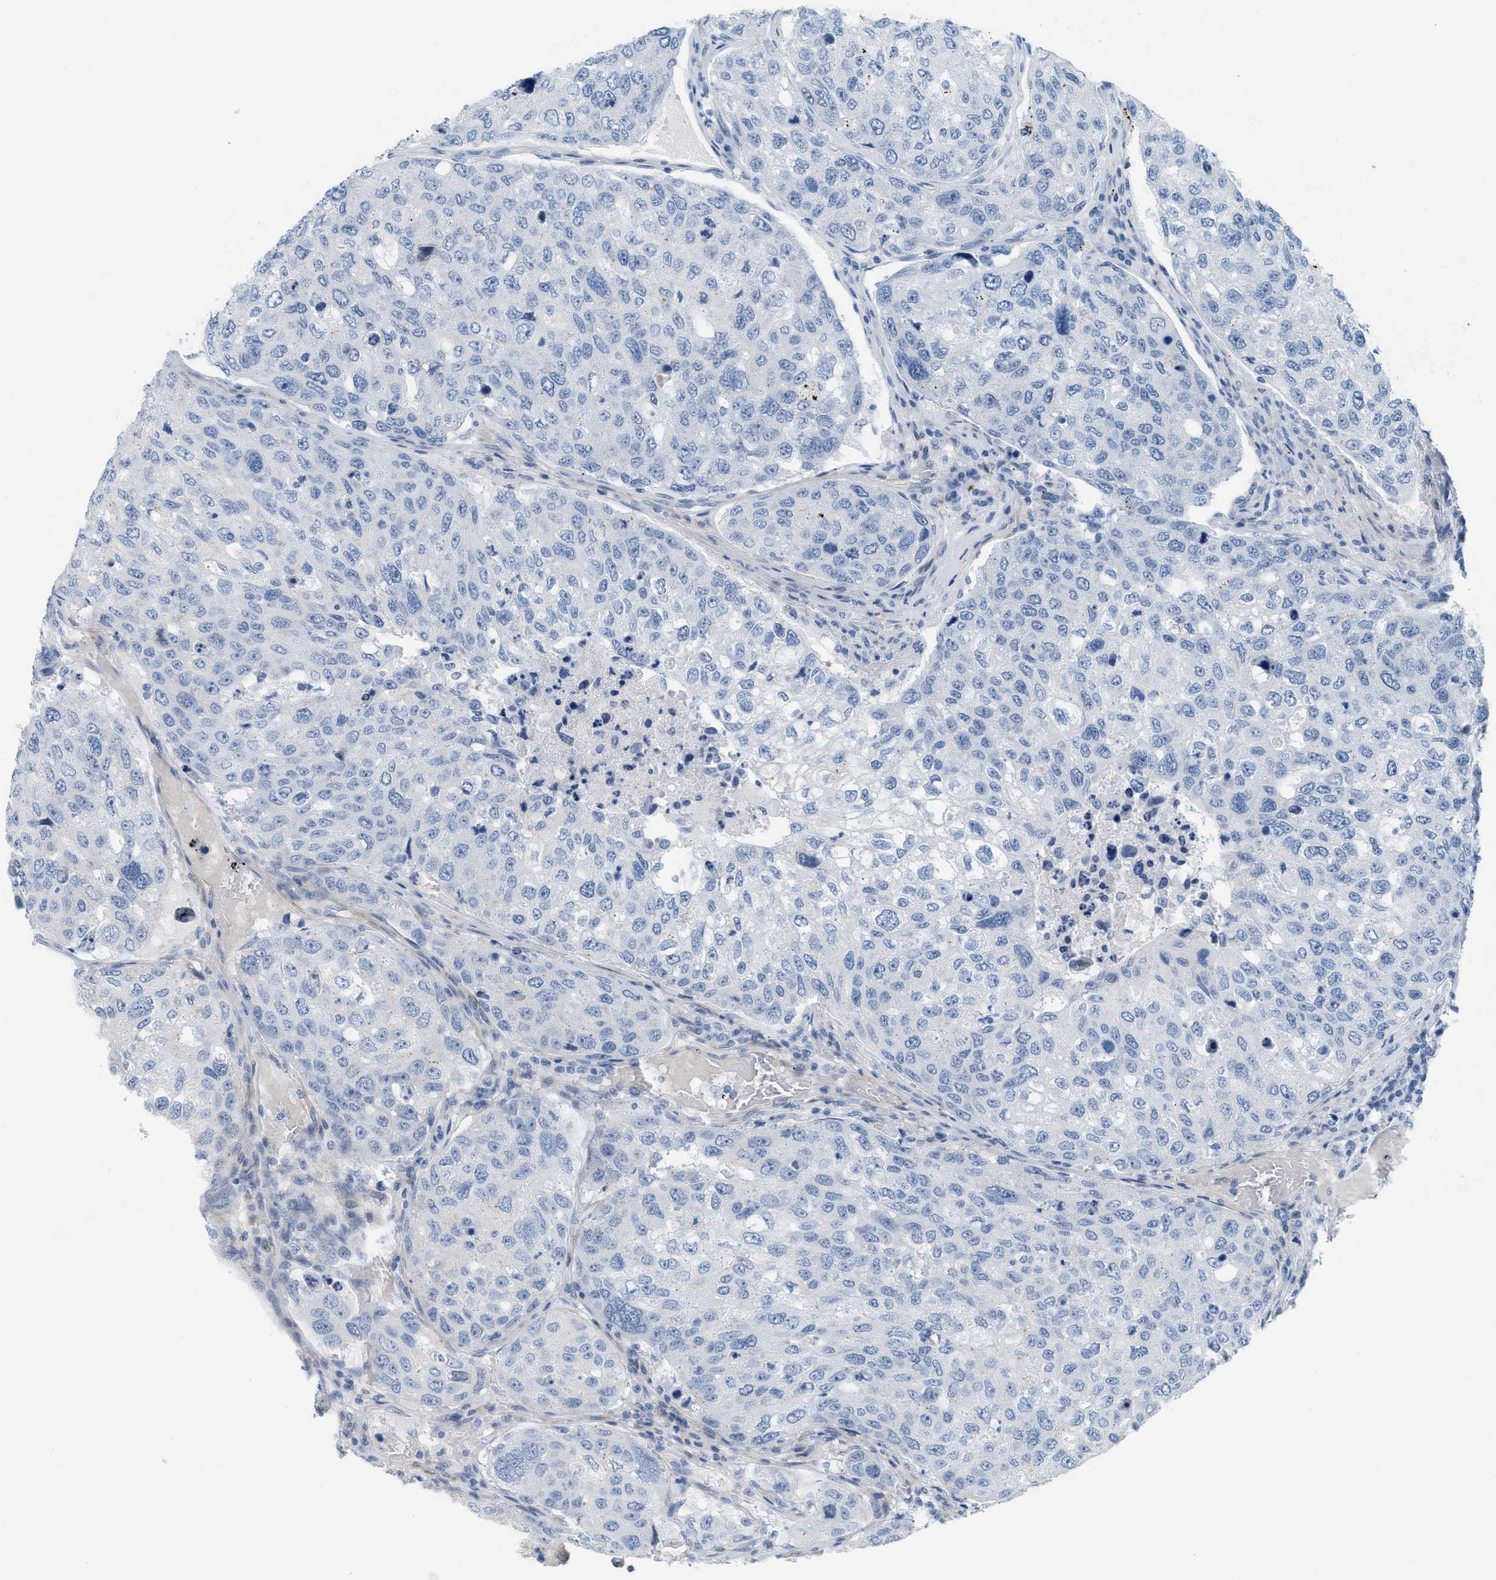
{"staining": {"intensity": "negative", "quantity": "none", "location": "none"}, "tissue": "urothelial cancer", "cell_type": "Tumor cells", "image_type": "cancer", "snomed": [{"axis": "morphology", "description": "Urothelial carcinoma, High grade"}, {"axis": "topography", "description": "Lymph node"}, {"axis": "topography", "description": "Urinary bladder"}], "caption": "Photomicrograph shows no significant protein expression in tumor cells of urothelial cancer. Brightfield microscopy of immunohistochemistry (IHC) stained with DAB (brown) and hematoxylin (blue), captured at high magnification.", "gene": "SLC12A1", "patient": {"sex": "male", "age": 51}}